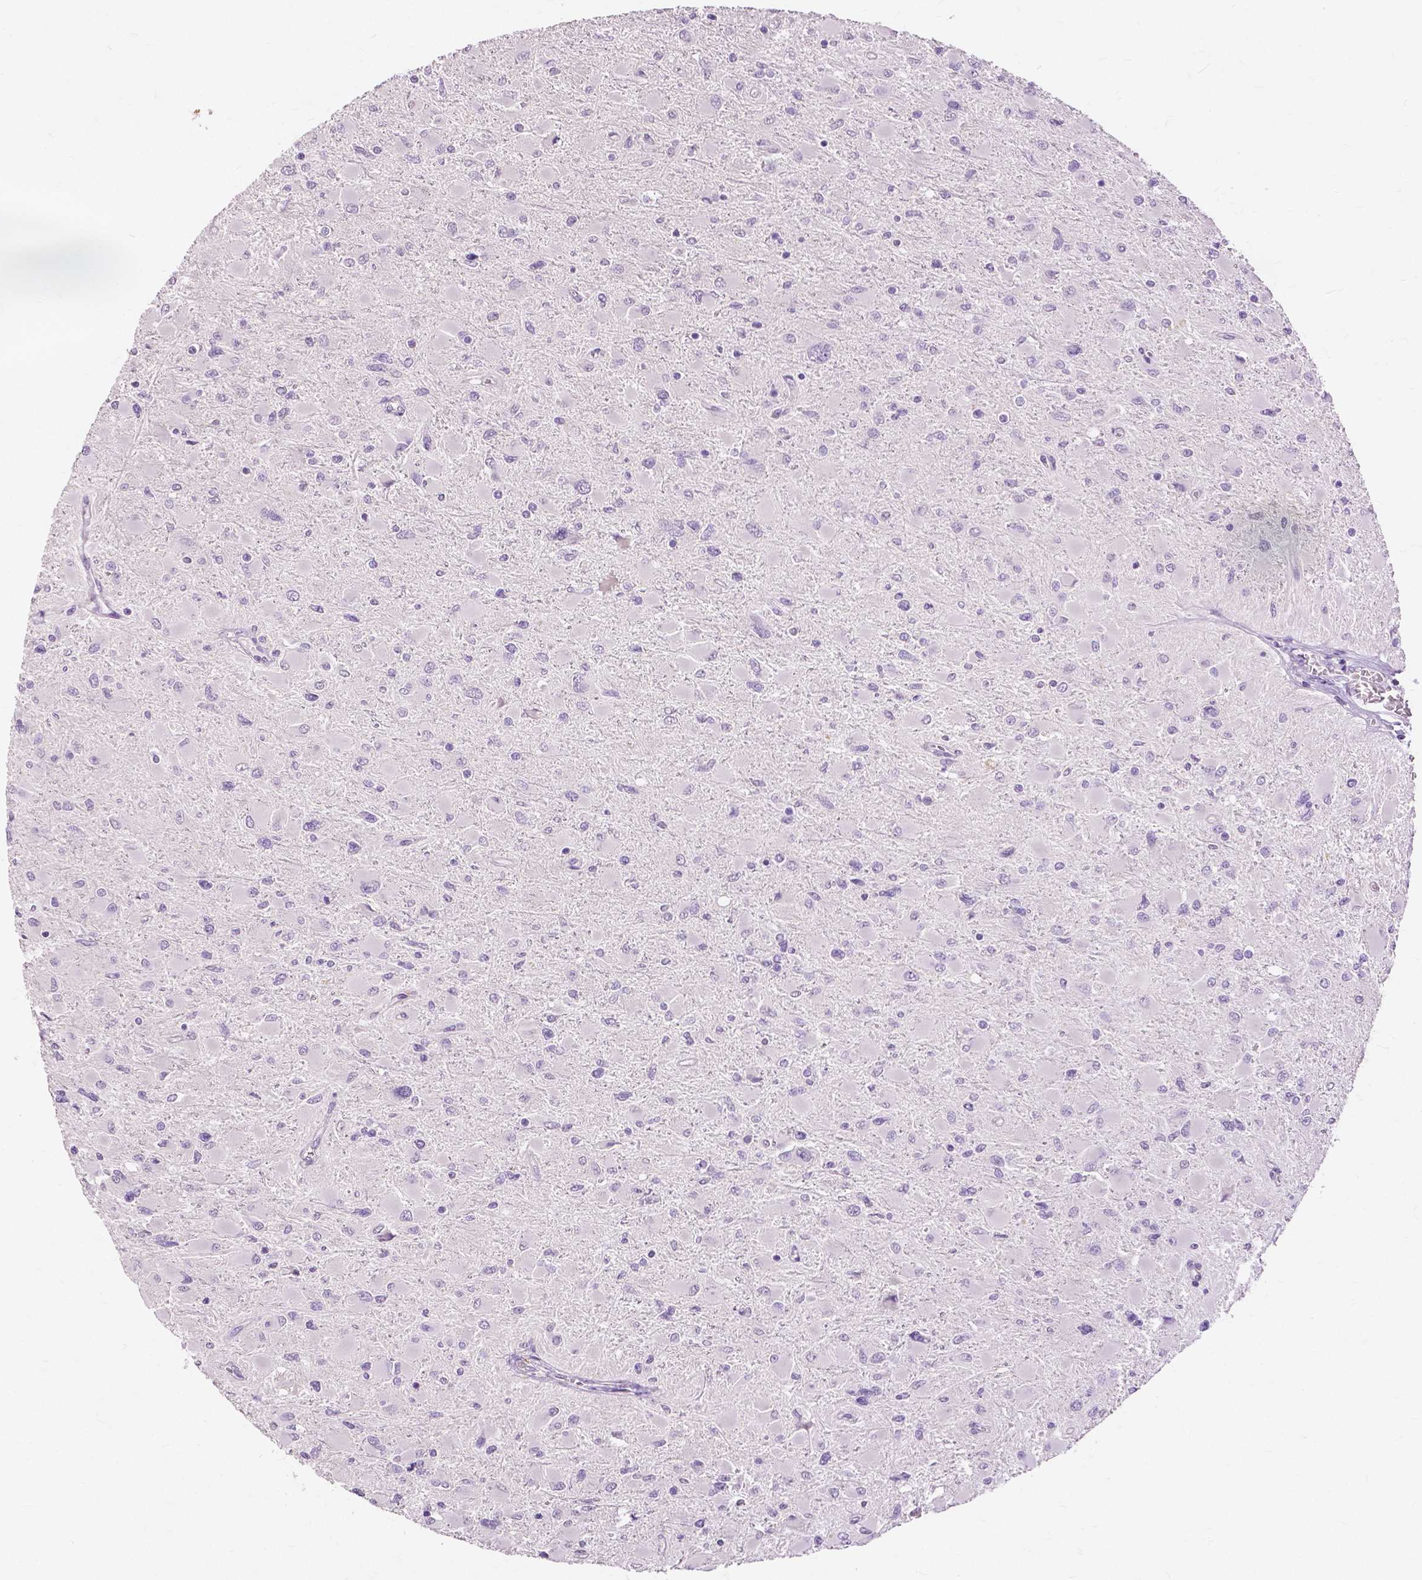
{"staining": {"intensity": "negative", "quantity": "none", "location": "none"}, "tissue": "glioma", "cell_type": "Tumor cells", "image_type": "cancer", "snomed": [{"axis": "morphology", "description": "Glioma, malignant, High grade"}, {"axis": "topography", "description": "Cerebral cortex"}], "caption": "Malignant glioma (high-grade) was stained to show a protein in brown. There is no significant expression in tumor cells.", "gene": "CXCR2", "patient": {"sex": "female", "age": 36}}